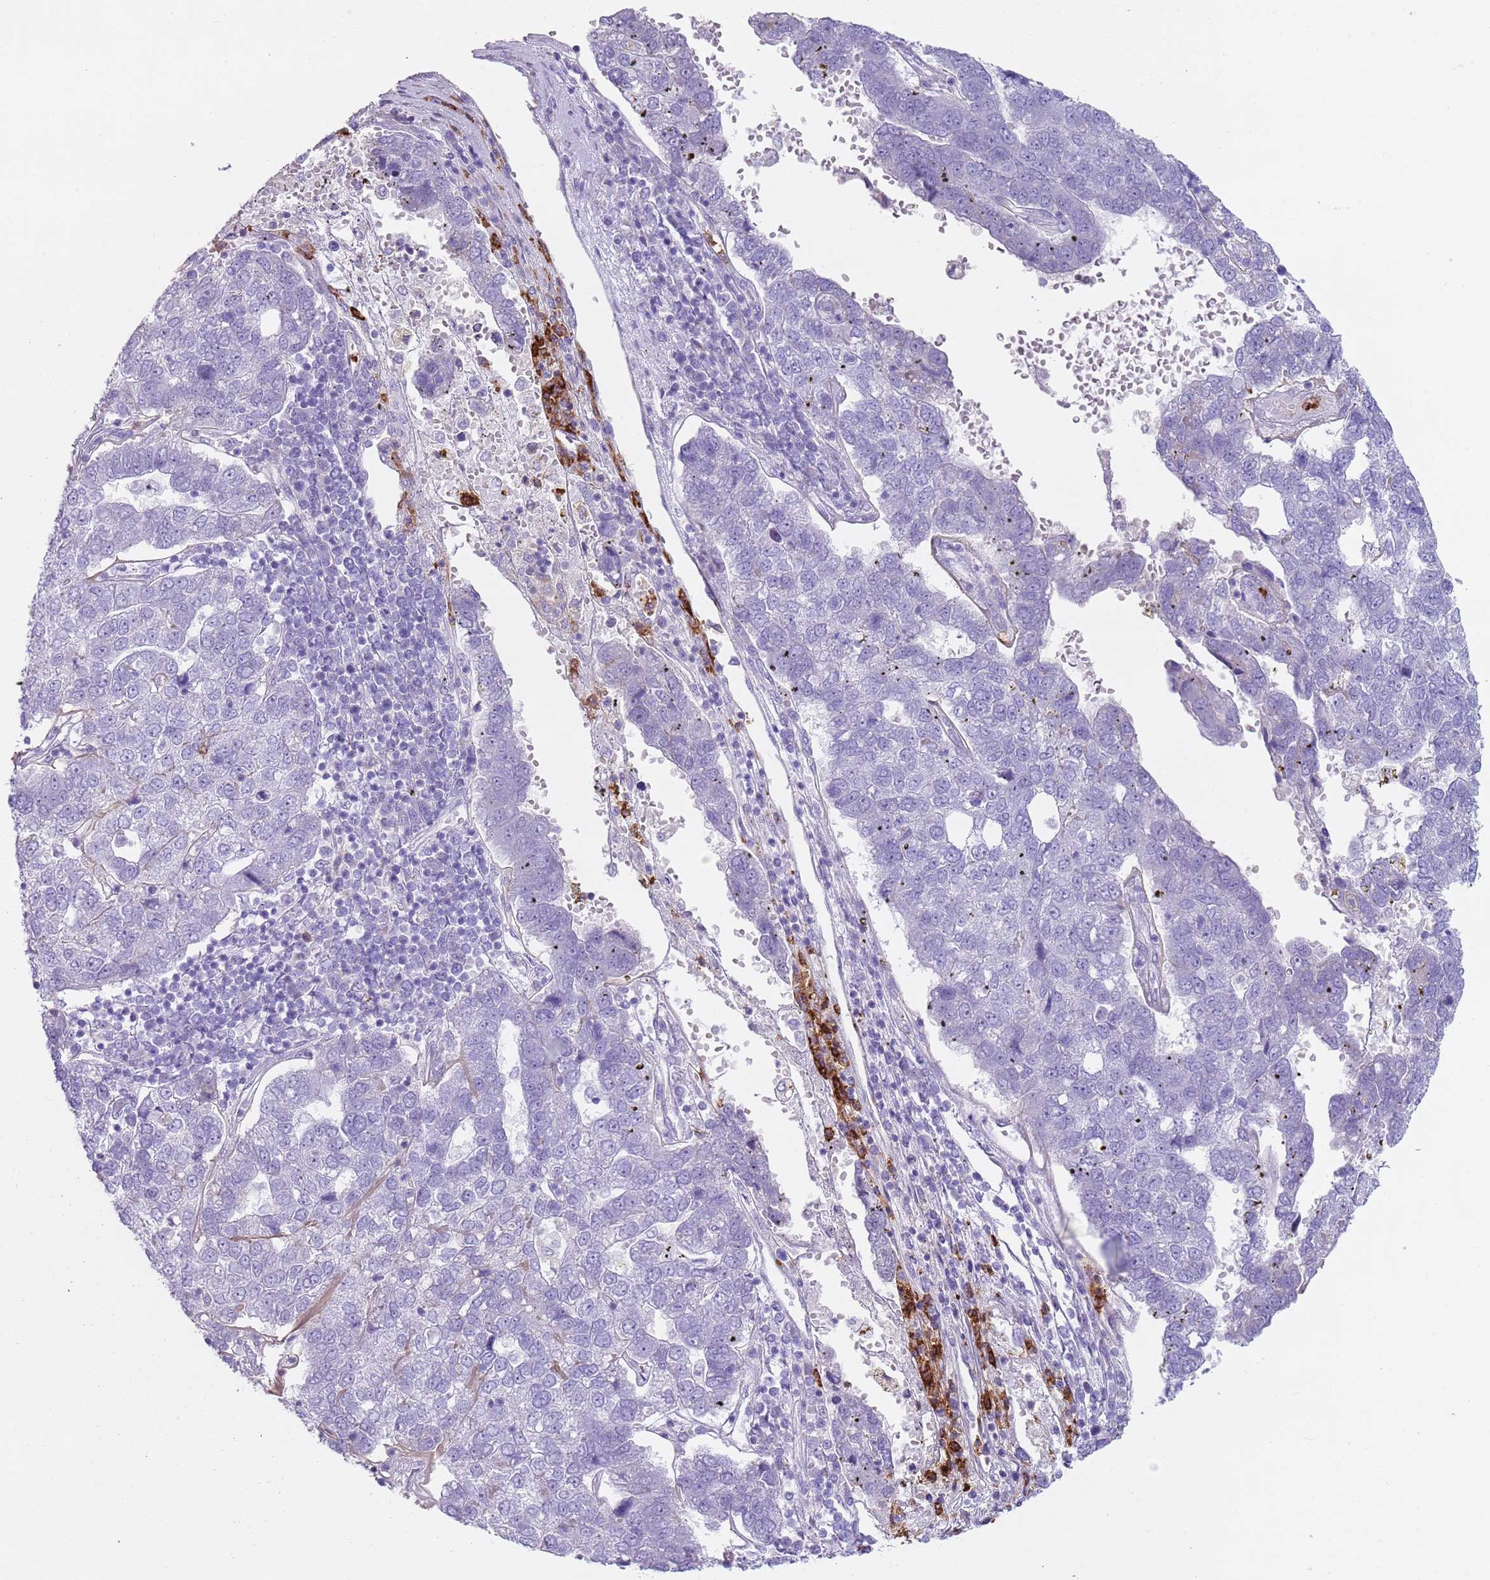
{"staining": {"intensity": "negative", "quantity": "none", "location": "none"}, "tissue": "pancreatic cancer", "cell_type": "Tumor cells", "image_type": "cancer", "snomed": [{"axis": "morphology", "description": "Adenocarcinoma, NOS"}, {"axis": "topography", "description": "Pancreas"}], "caption": "A photomicrograph of pancreatic adenocarcinoma stained for a protein demonstrates no brown staining in tumor cells. The staining is performed using DAB (3,3'-diaminobenzidine) brown chromogen with nuclei counter-stained in using hematoxylin.", "gene": "CD177", "patient": {"sex": "female", "age": 61}}